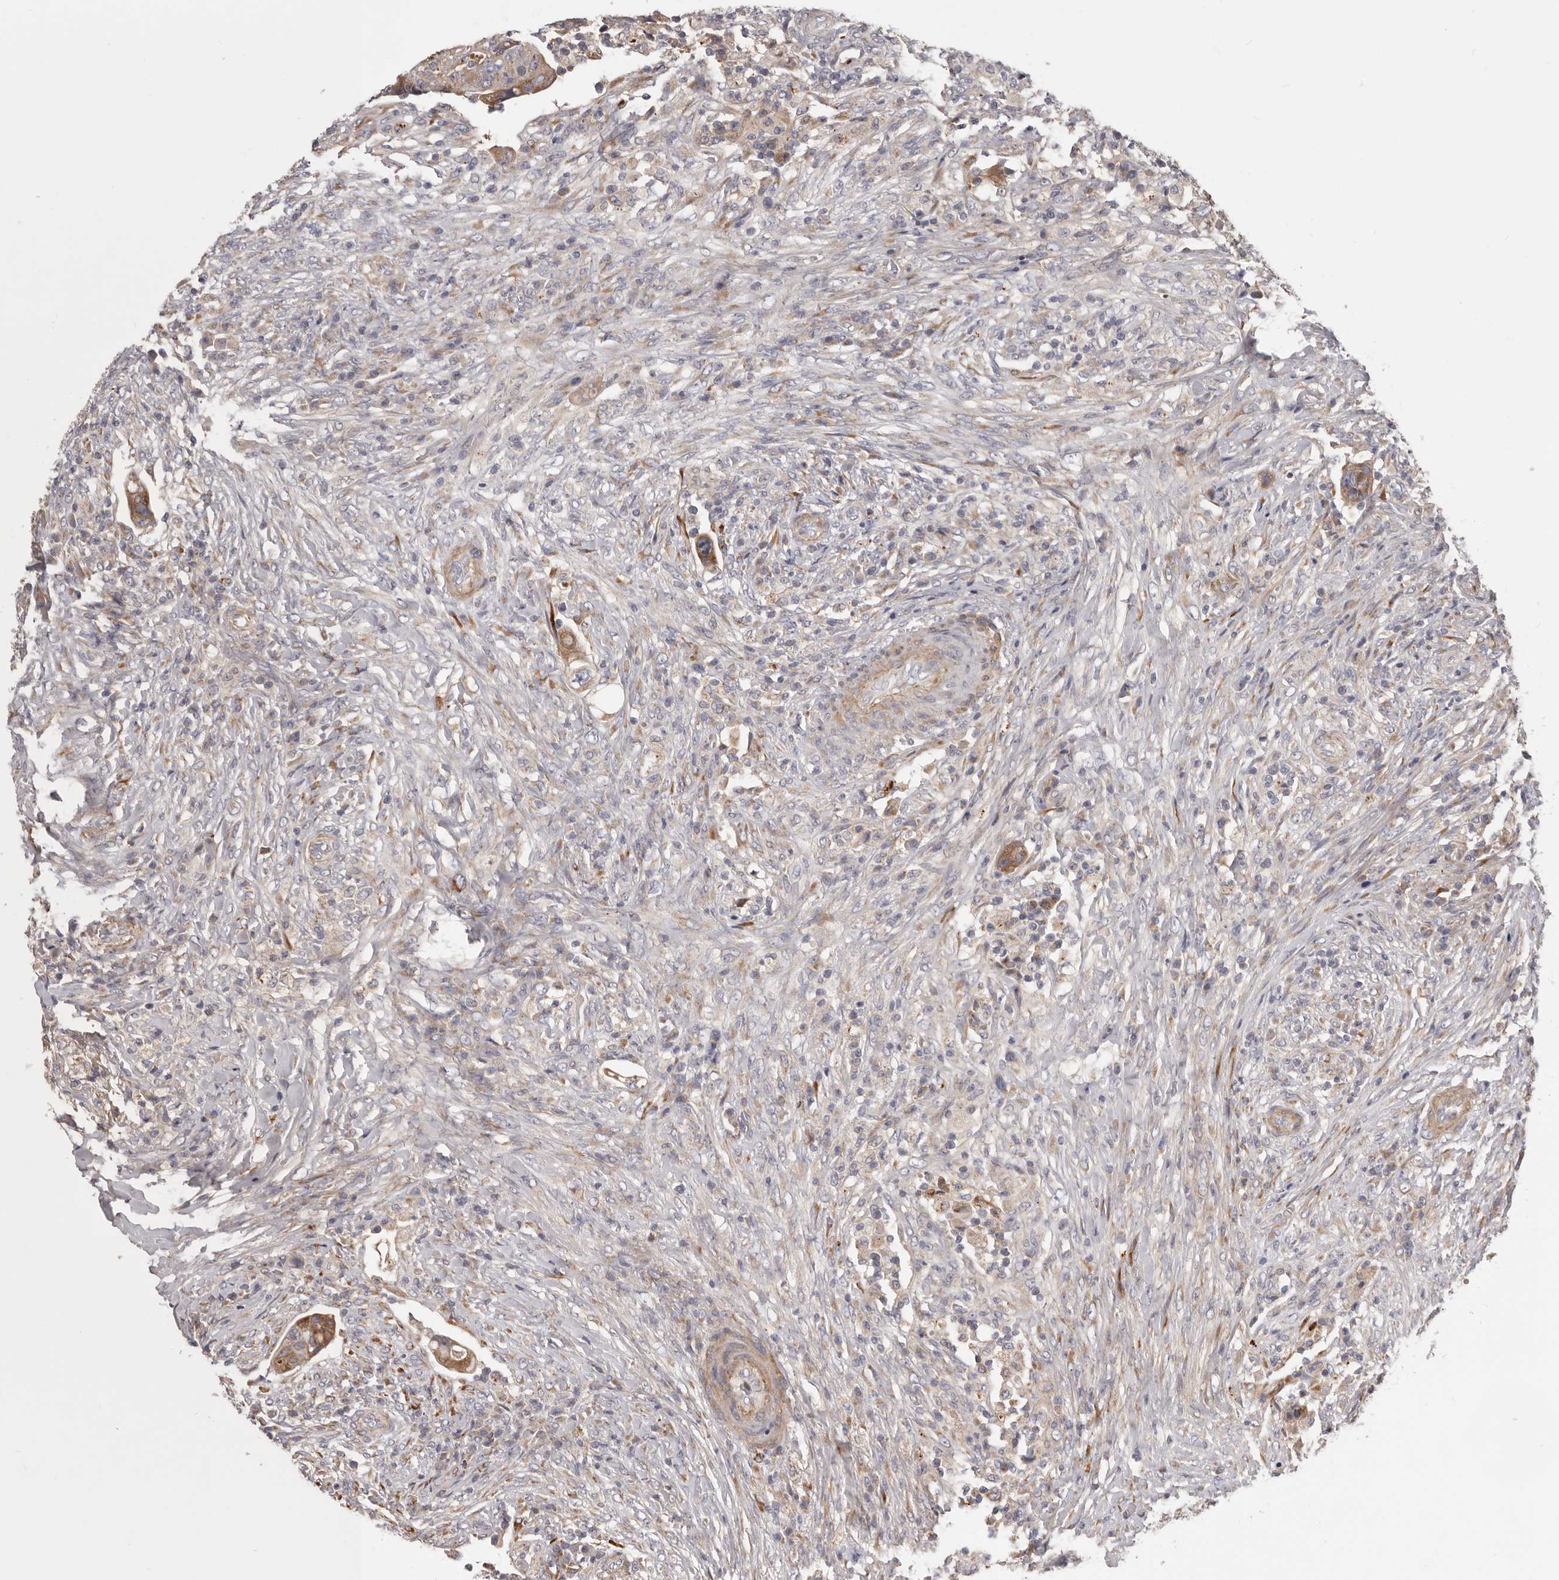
{"staining": {"intensity": "moderate", "quantity": ">75%", "location": "cytoplasmic/membranous"}, "tissue": "colorectal cancer", "cell_type": "Tumor cells", "image_type": "cancer", "snomed": [{"axis": "morphology", "description": "Adenocarcinoma, NOS"}, {"axis": "topography", "description": "Rectum"}], "caption": "An immunohistochemistry image of neoplastic tissue is shown. Protein staining in brown highlights moderate cytoplasmic/membranous positivity in colorectal cancer (adenocarcinoma) within tumor cells.", "gene": "MRPS10", "patient": {"sex": "female", "age": 71}}